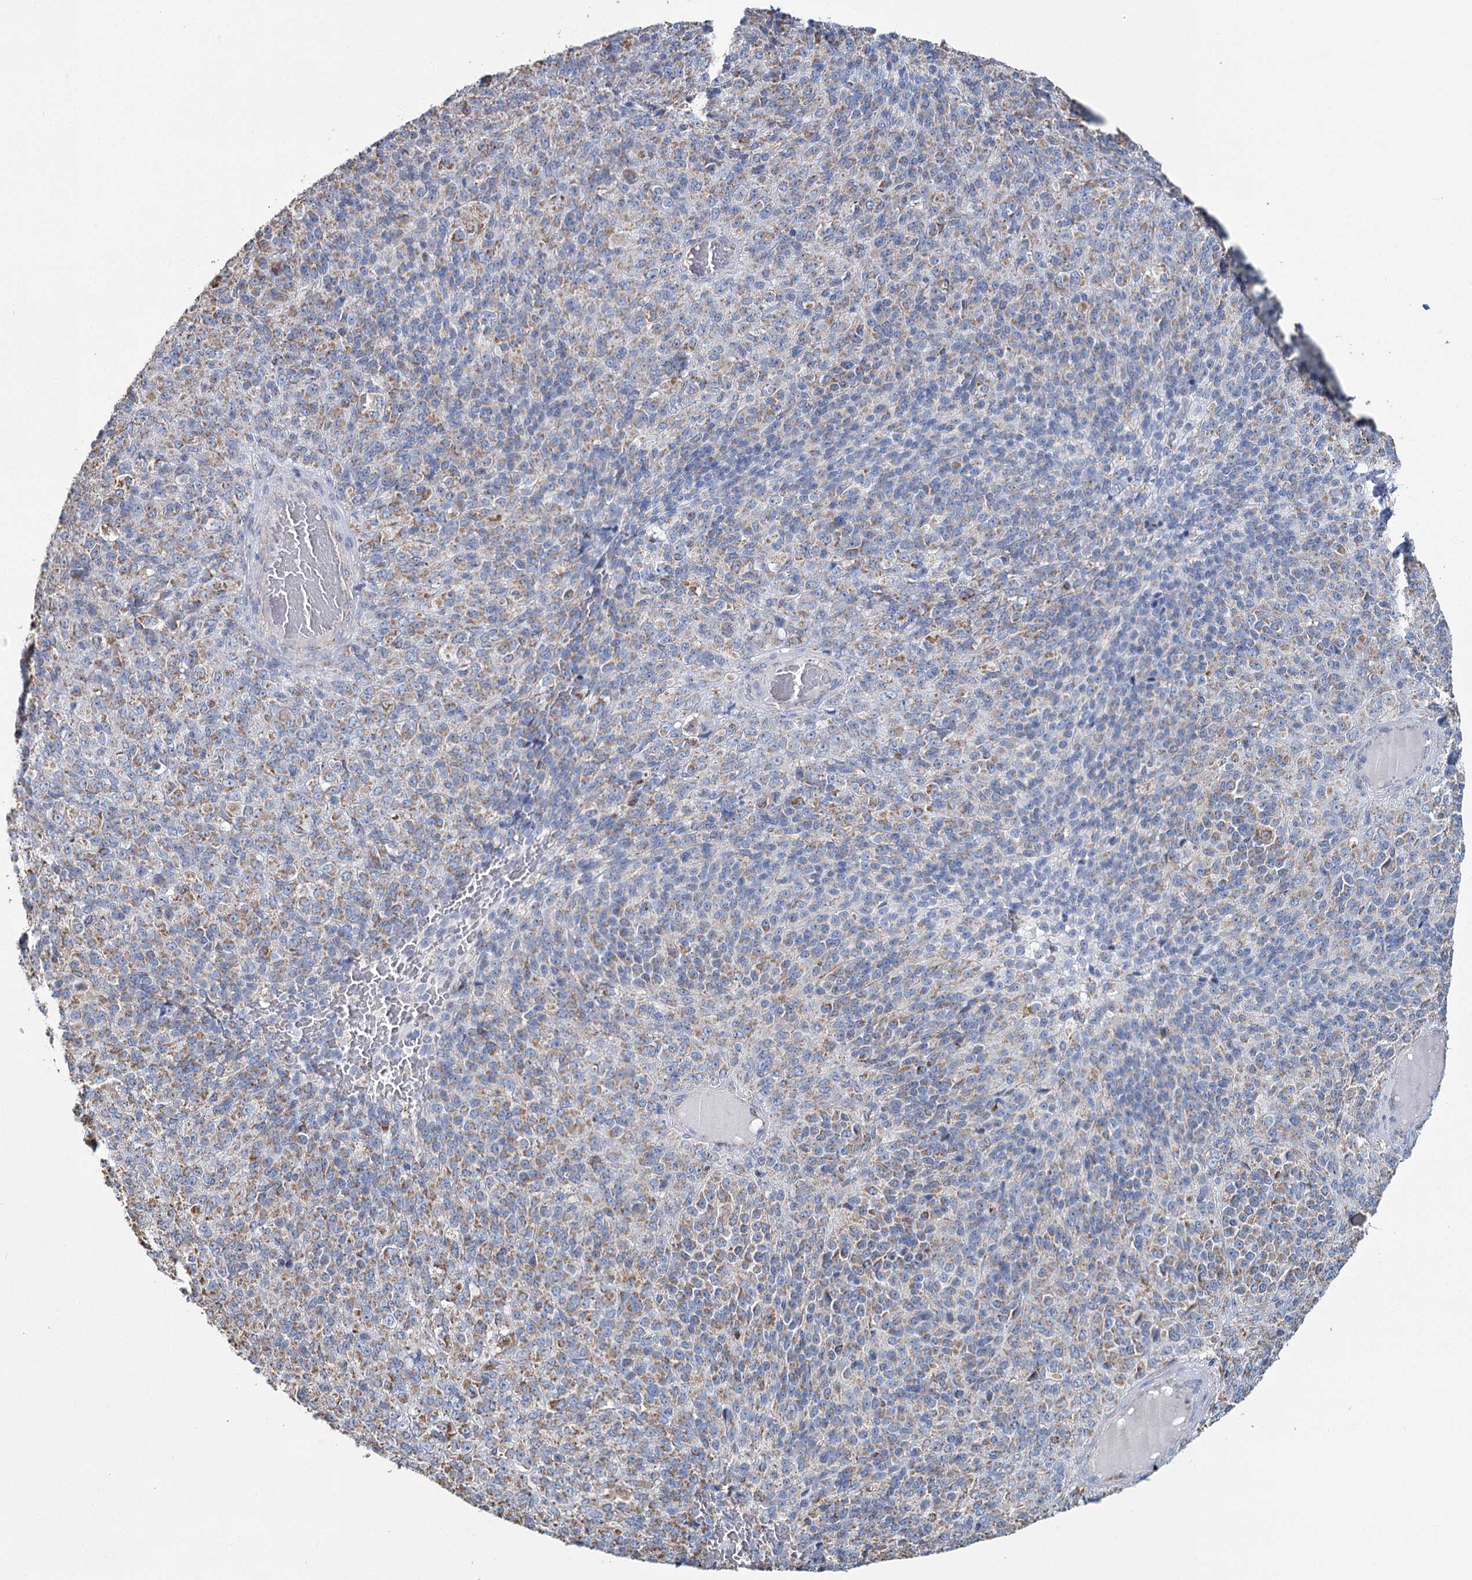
{"staining": {"intensity": "weak", "quantity": "25%-75%", "location": "cytoplasmic/membranous"}, "tissue": "melanoma", "cell_type": "Tumor cells", "image_type": "cancer", "snomed": [{"axis": "morphology", "description": "Malignant melanoma, Metastatic site"}, {"axis": "topography", "description": "Brain"}], "caption": "Immunohistochemical staining of malignant melanoma (metastatic site) shows low levels of weak cytoplasmic/membranous staining in about 25%-75% of tumor cells.", "gene": "MRPL44", "patient": {"sex": "female", "age": 56}}